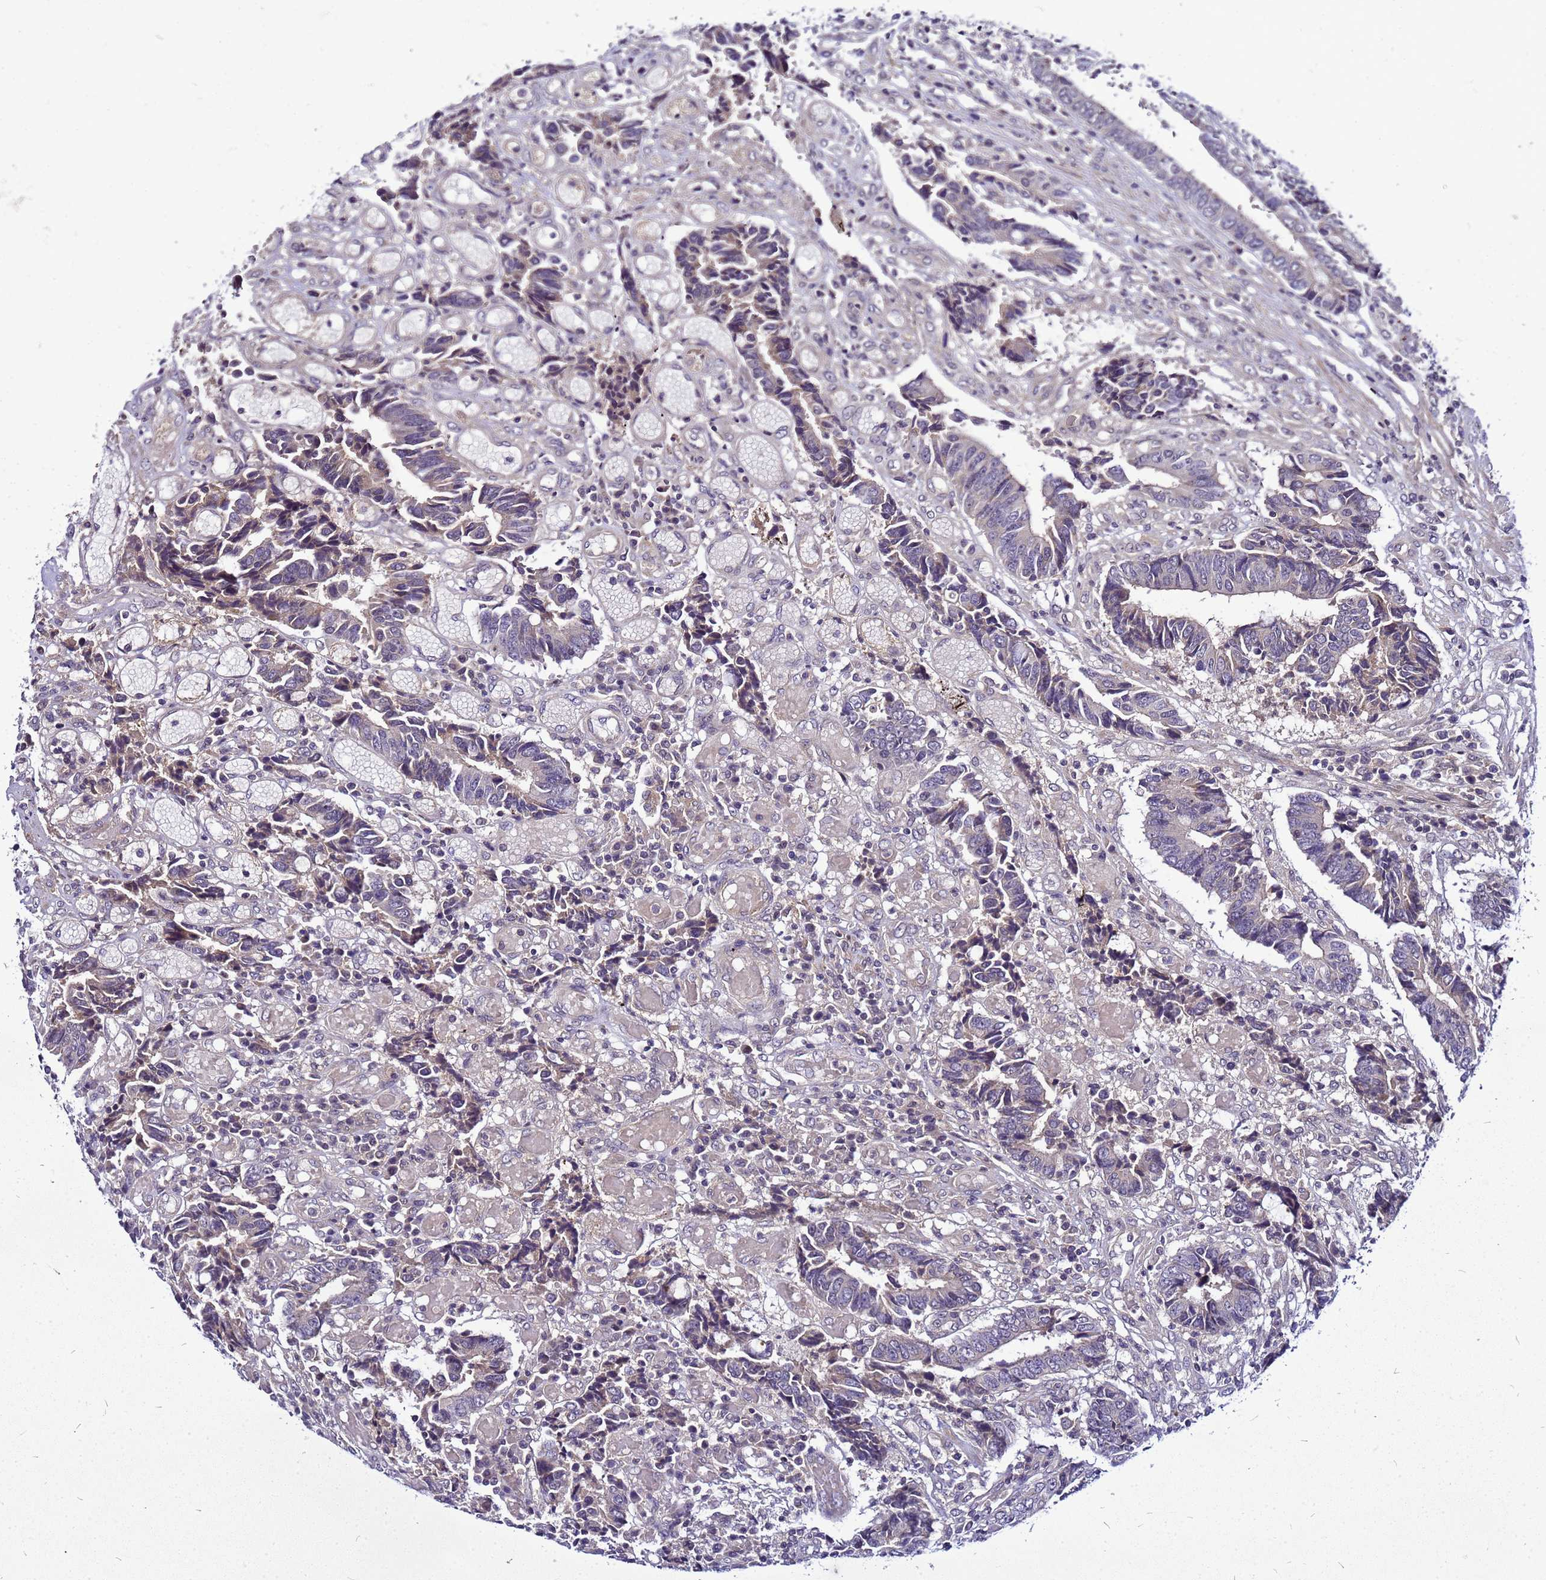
{"staining": {"intensity": "negative", "quantity": "none", "location": "none"}, "tissue": "colorectal cancer", "cell_type": "Tumor cells", "image_type": "cancer", "snomed": [{"axis": "morphology", "description": "Adenocarcinoma, NOS"}, {"axis": "topography", "description": "Rectum"}], "caption": "Protein analysis of colorectal adenocarcinoma shows no significant expression in tumor cells. The staining is performed using DAB brown chromogen with nuclei counter-stained in using hematoxylin.", "gene": "SAT1", "patient": {"sex": "male", "age": 84}}